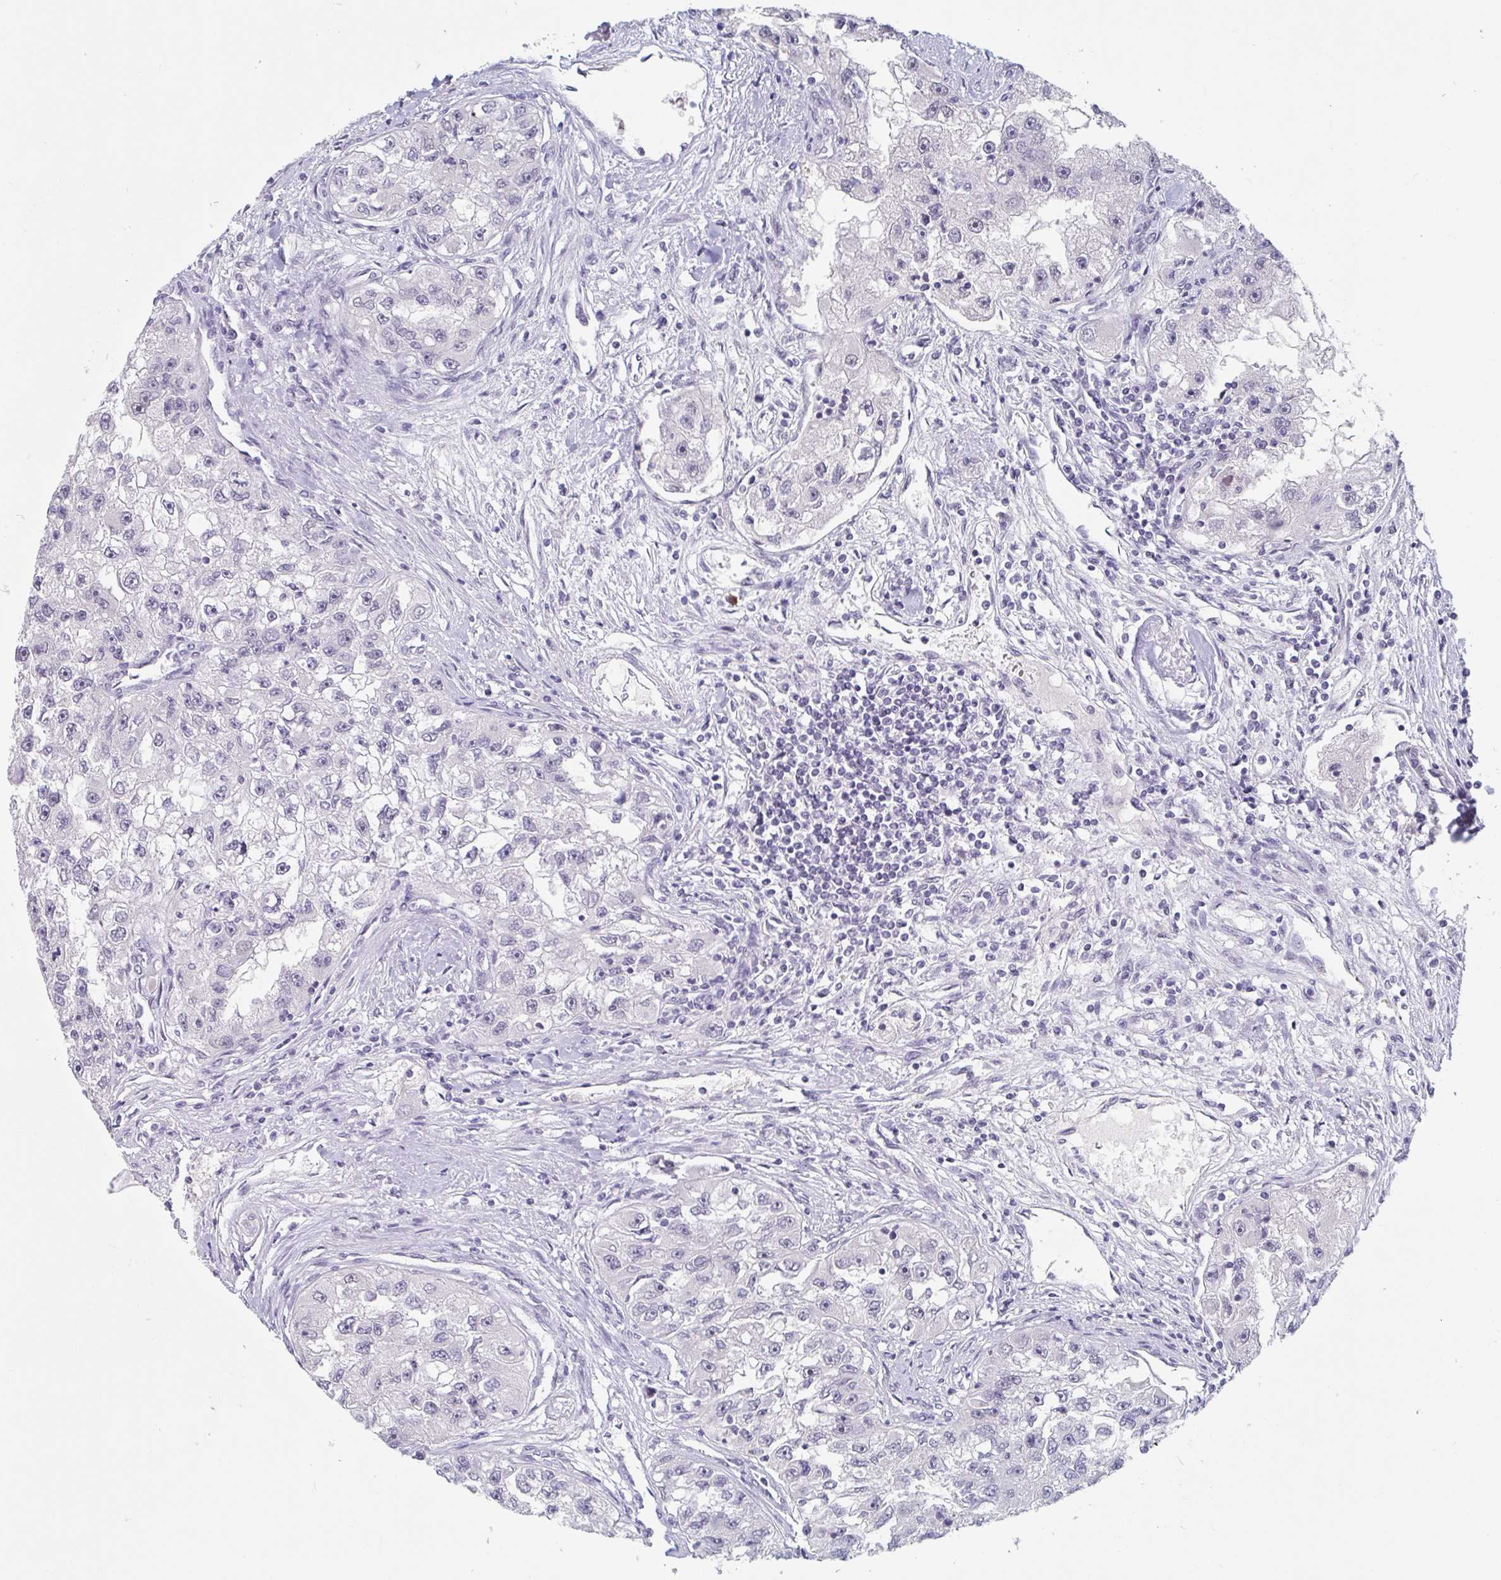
{"staining": {"intensity": "negative", "quantity": "none", "location": "none"}, "tissue": "renal cancer", "cell_type": "Tumor cells", "image_type": "cancer", "snomed": [{"axis": "morphology", "description": "Adenocarcinoma, NOS"}, {"axis": "topography", "description": "Kidney"}], "caption": "DAB immunohistochemical staining of human renal cancer (adenocarcinoma) shows no significant staining in tumor cells.", "gene": "KDM4D", "patient": {"sex": "male", "age": 63}}